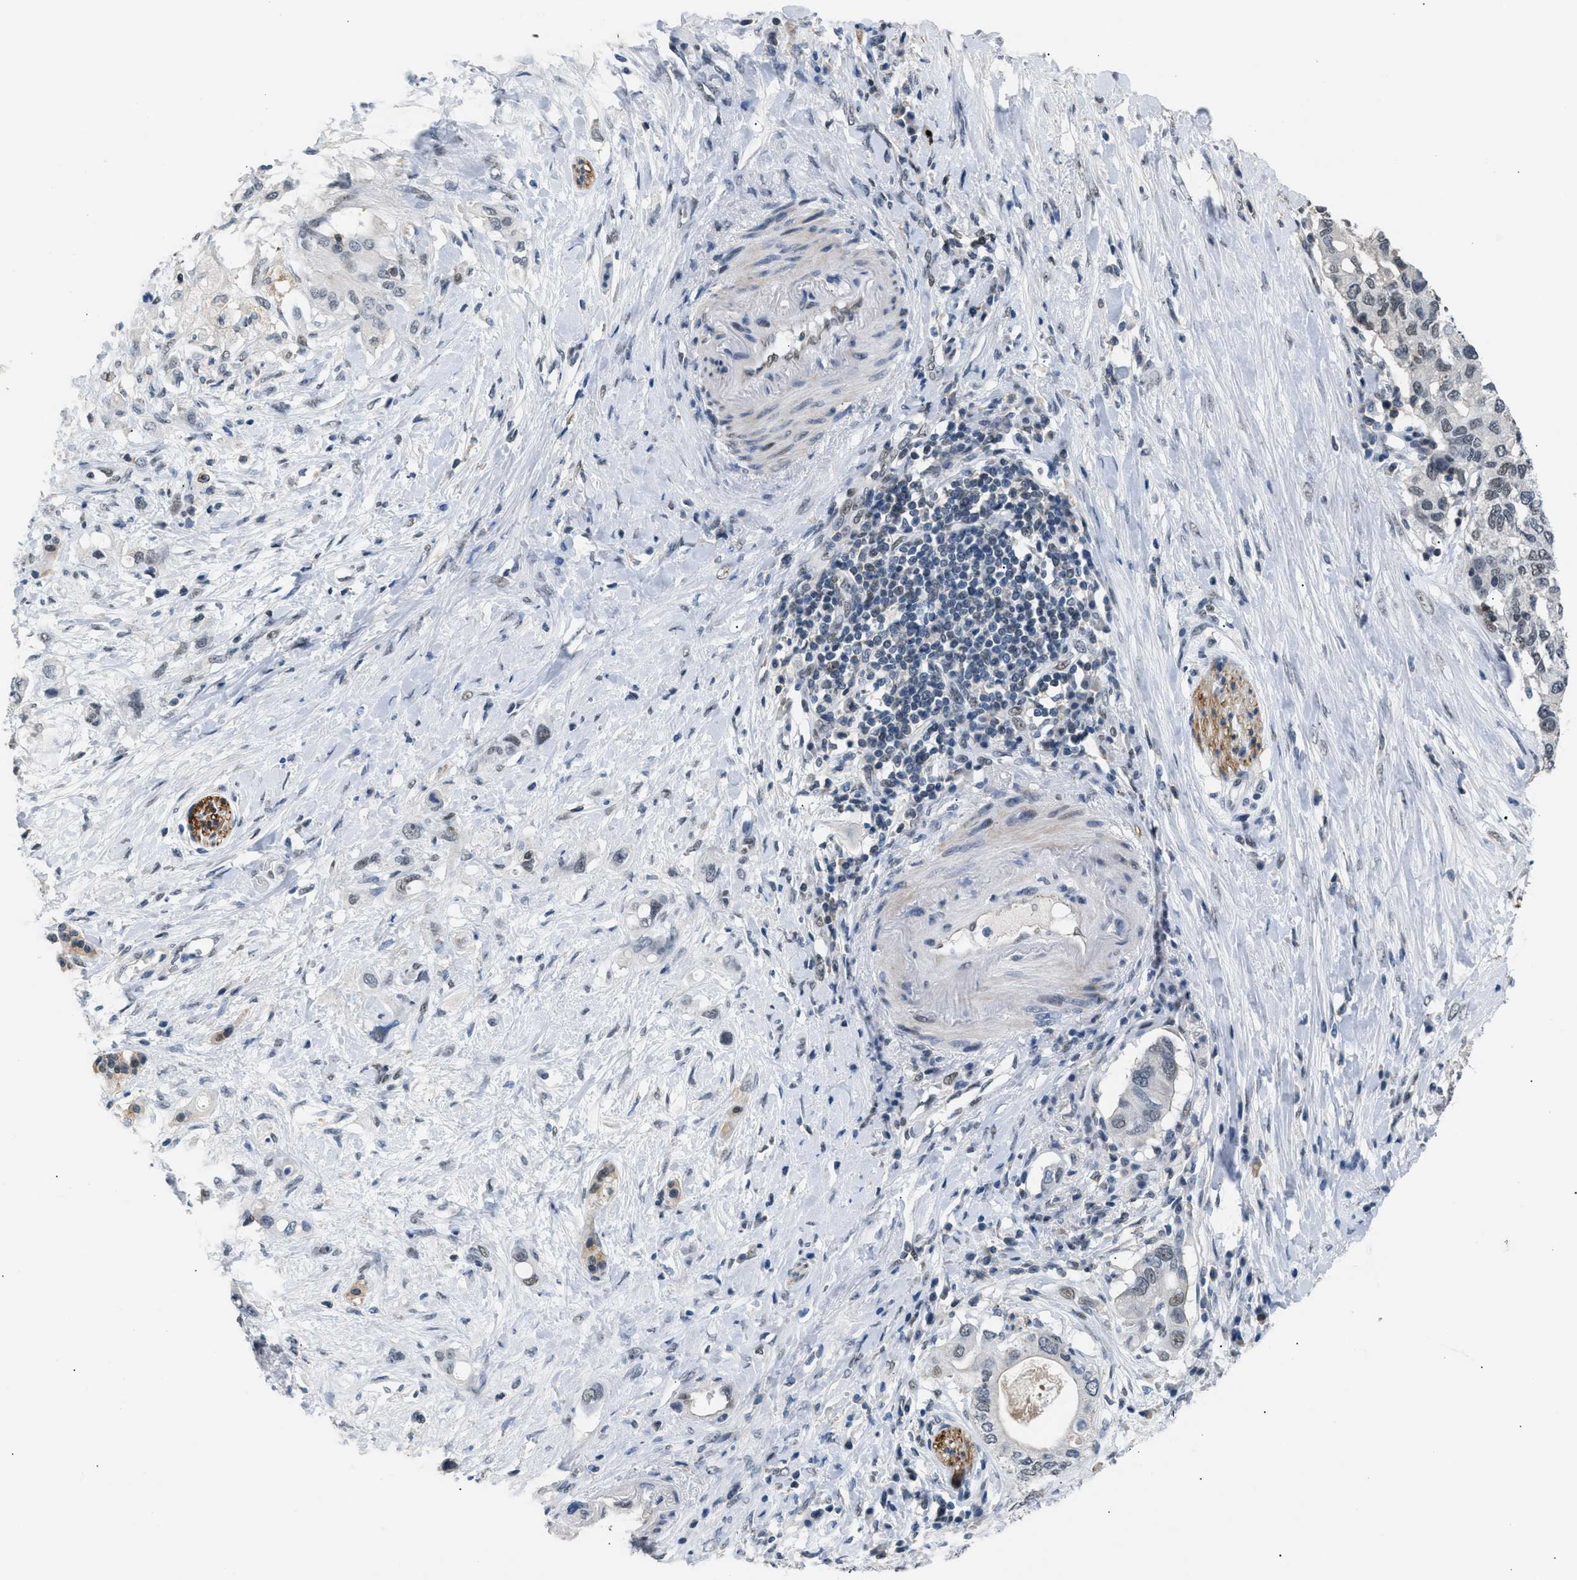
{"staining": {"intensity": "weak", "quantity": "25%-75%", "location": "nuclear"}, "tissue": "pancreatic cancer", "cell_type": "Tumor cells", "image_type": "cancer", "snomed": [{"axis": "morphology", "description": "Adenocarcinoma, NOS"}, {"axis": "topography", "description": "Pancreas"}], "caption": "Human pancreatic cancer (adenocarcinoma) stained with a brown dye exhibits weak nuclear positive staining in approximately 25%-75% of tumor cells.", "gene": "KCNC3", "patient": {"sex": "female", "age": 56}}